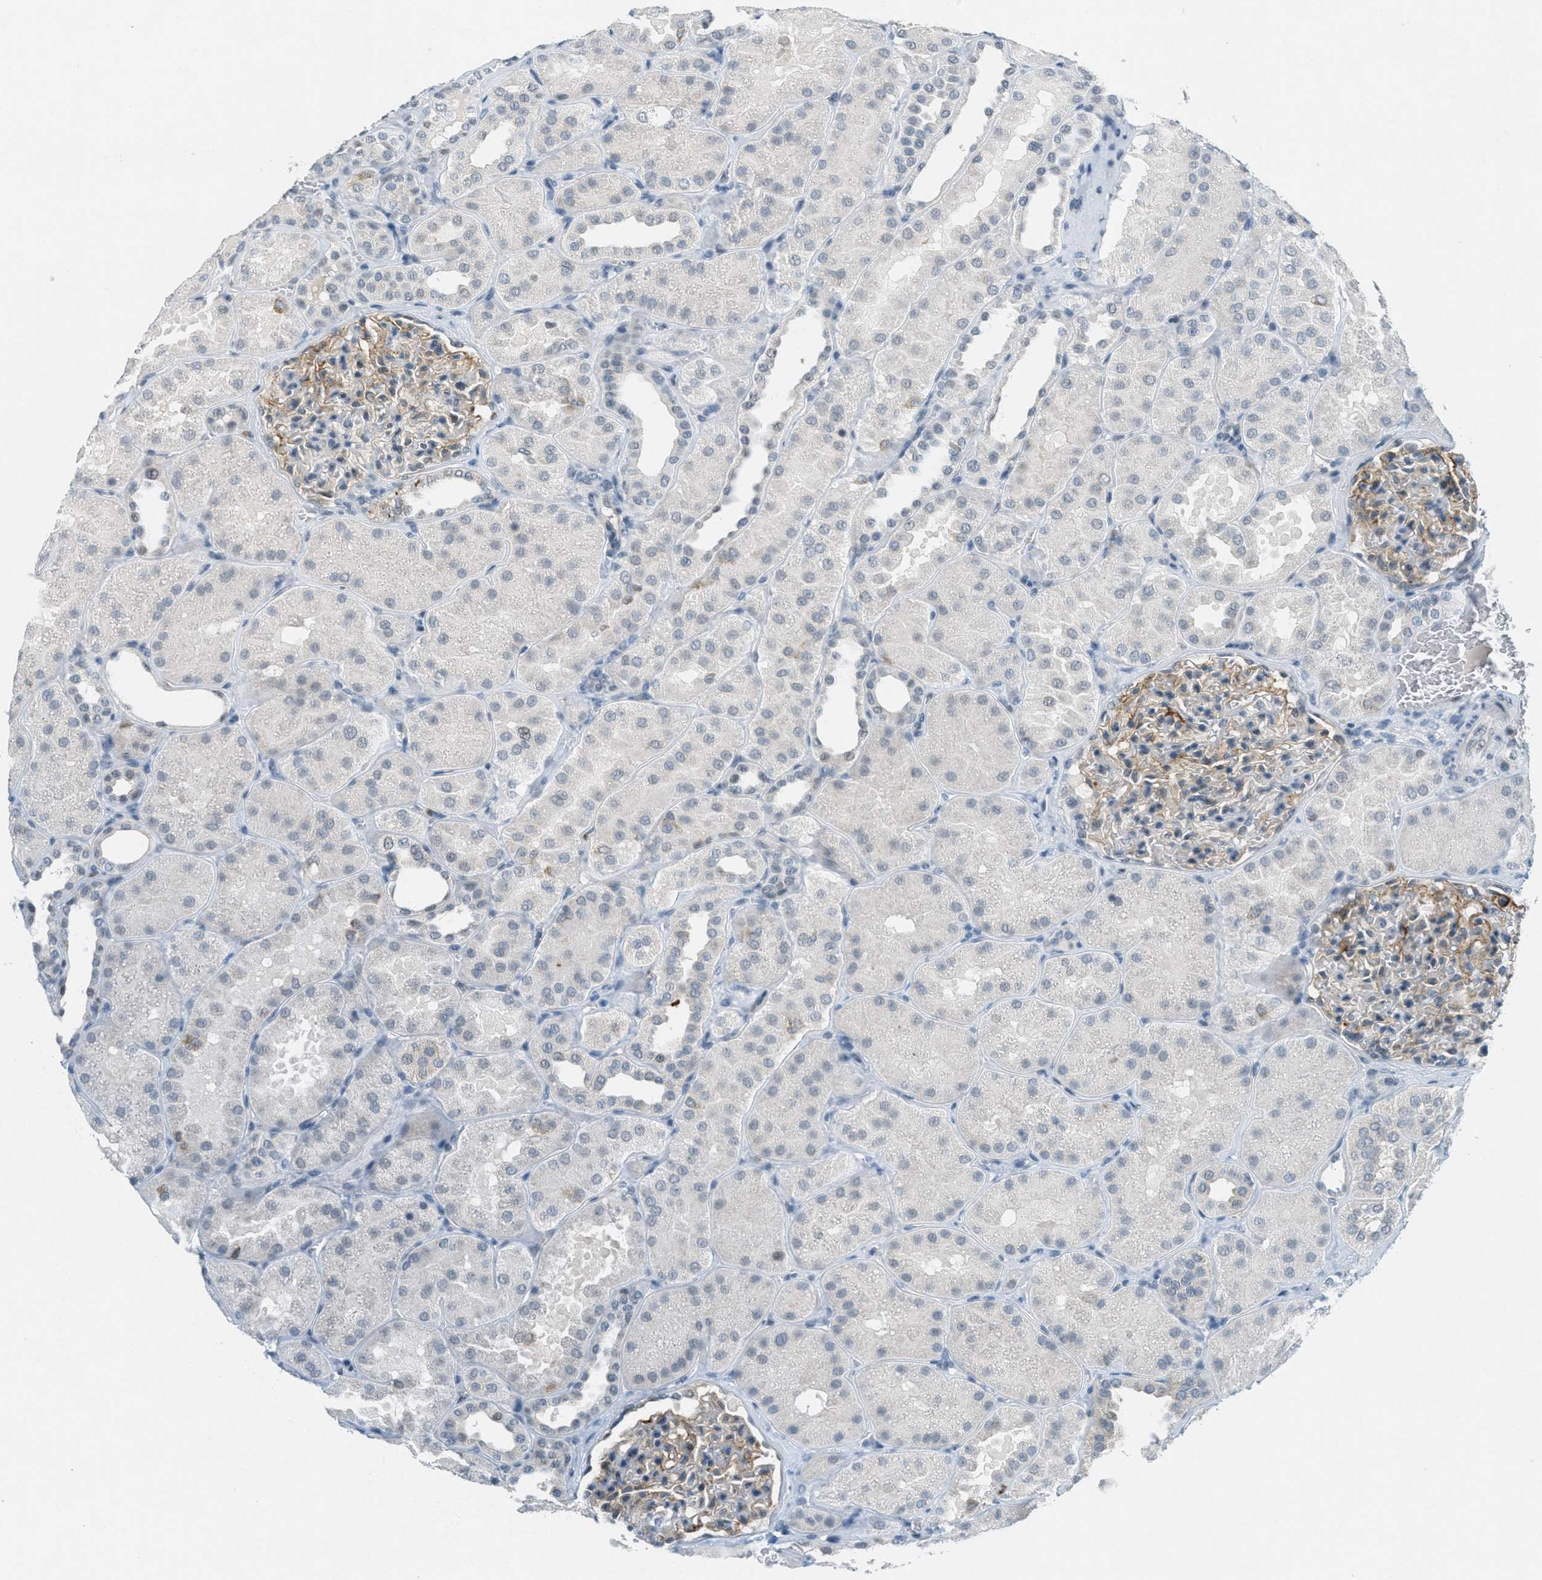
{"staining": {"intensity": "weak", "quantity": "25%-75%", "location": "cytoplasmic/membranous"}, "tissue": "kidney", "cell_type": "Cells in glomeruli", "image_type": "normal", "snomed": [{"axis": "morphology", "description": "Normal tissue, NOS"}, {"axis": "topography", "description": "Kidney"}], "caption": "Immunohistochemical staining of normal kidney exhibits 25%-75% levels of weak cytoplasmic/membranous protein staining in approximately 25%-75% of cells in glomeruli. Using DAB (brown) and hematoxylin (blue) stains, captured at high magnification using brightfield microscopy.", "gene": "FYN", "patient": {"sex": "male", "age": 28}}